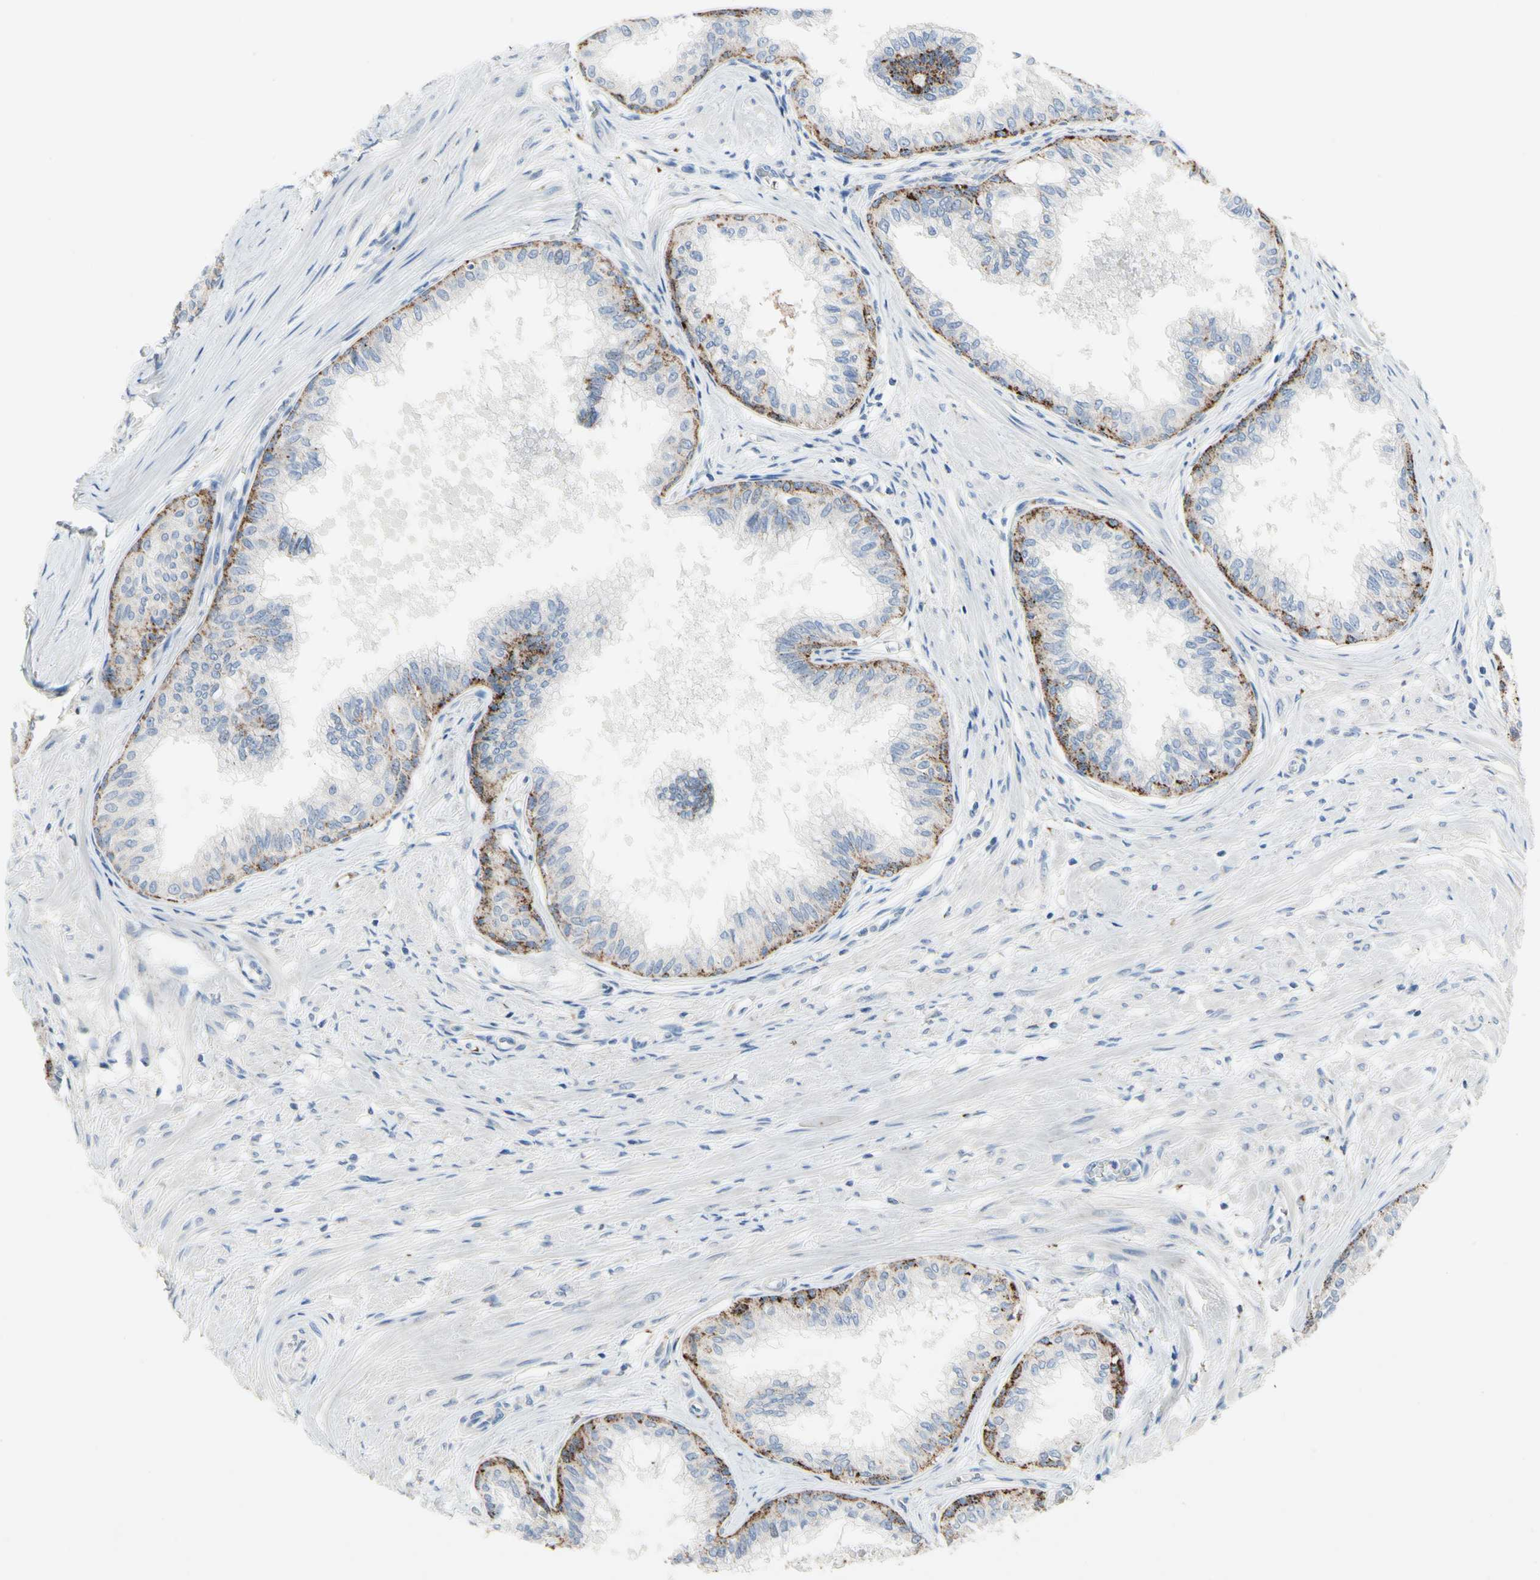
{"staining": {"intensity": "moderate", "quantity": "<25%", "location": "cytoplasmic/membranous"}, "tissue": "prostate", "cell_type": "Glandular cells", "image_type": "normal", "snomed": [{"axis": "morphology", "description": "Normal tissue, NOS"}, {"axis": "topography", "description": "Prostate"}, {"axis": "topography", "description": "Seminal veicle"}], "caption": "DAB (3,3'-diaminobenzidine) immunohistochemical staining of benign prostate displays moderate cytoplasmic/membranous protein expression in approximately <25% of glandular cells. (IHC, brightfield microscopy, high magnification).", "gene": "RETSAT", "patient": {"sex": "male", "age": 60}}